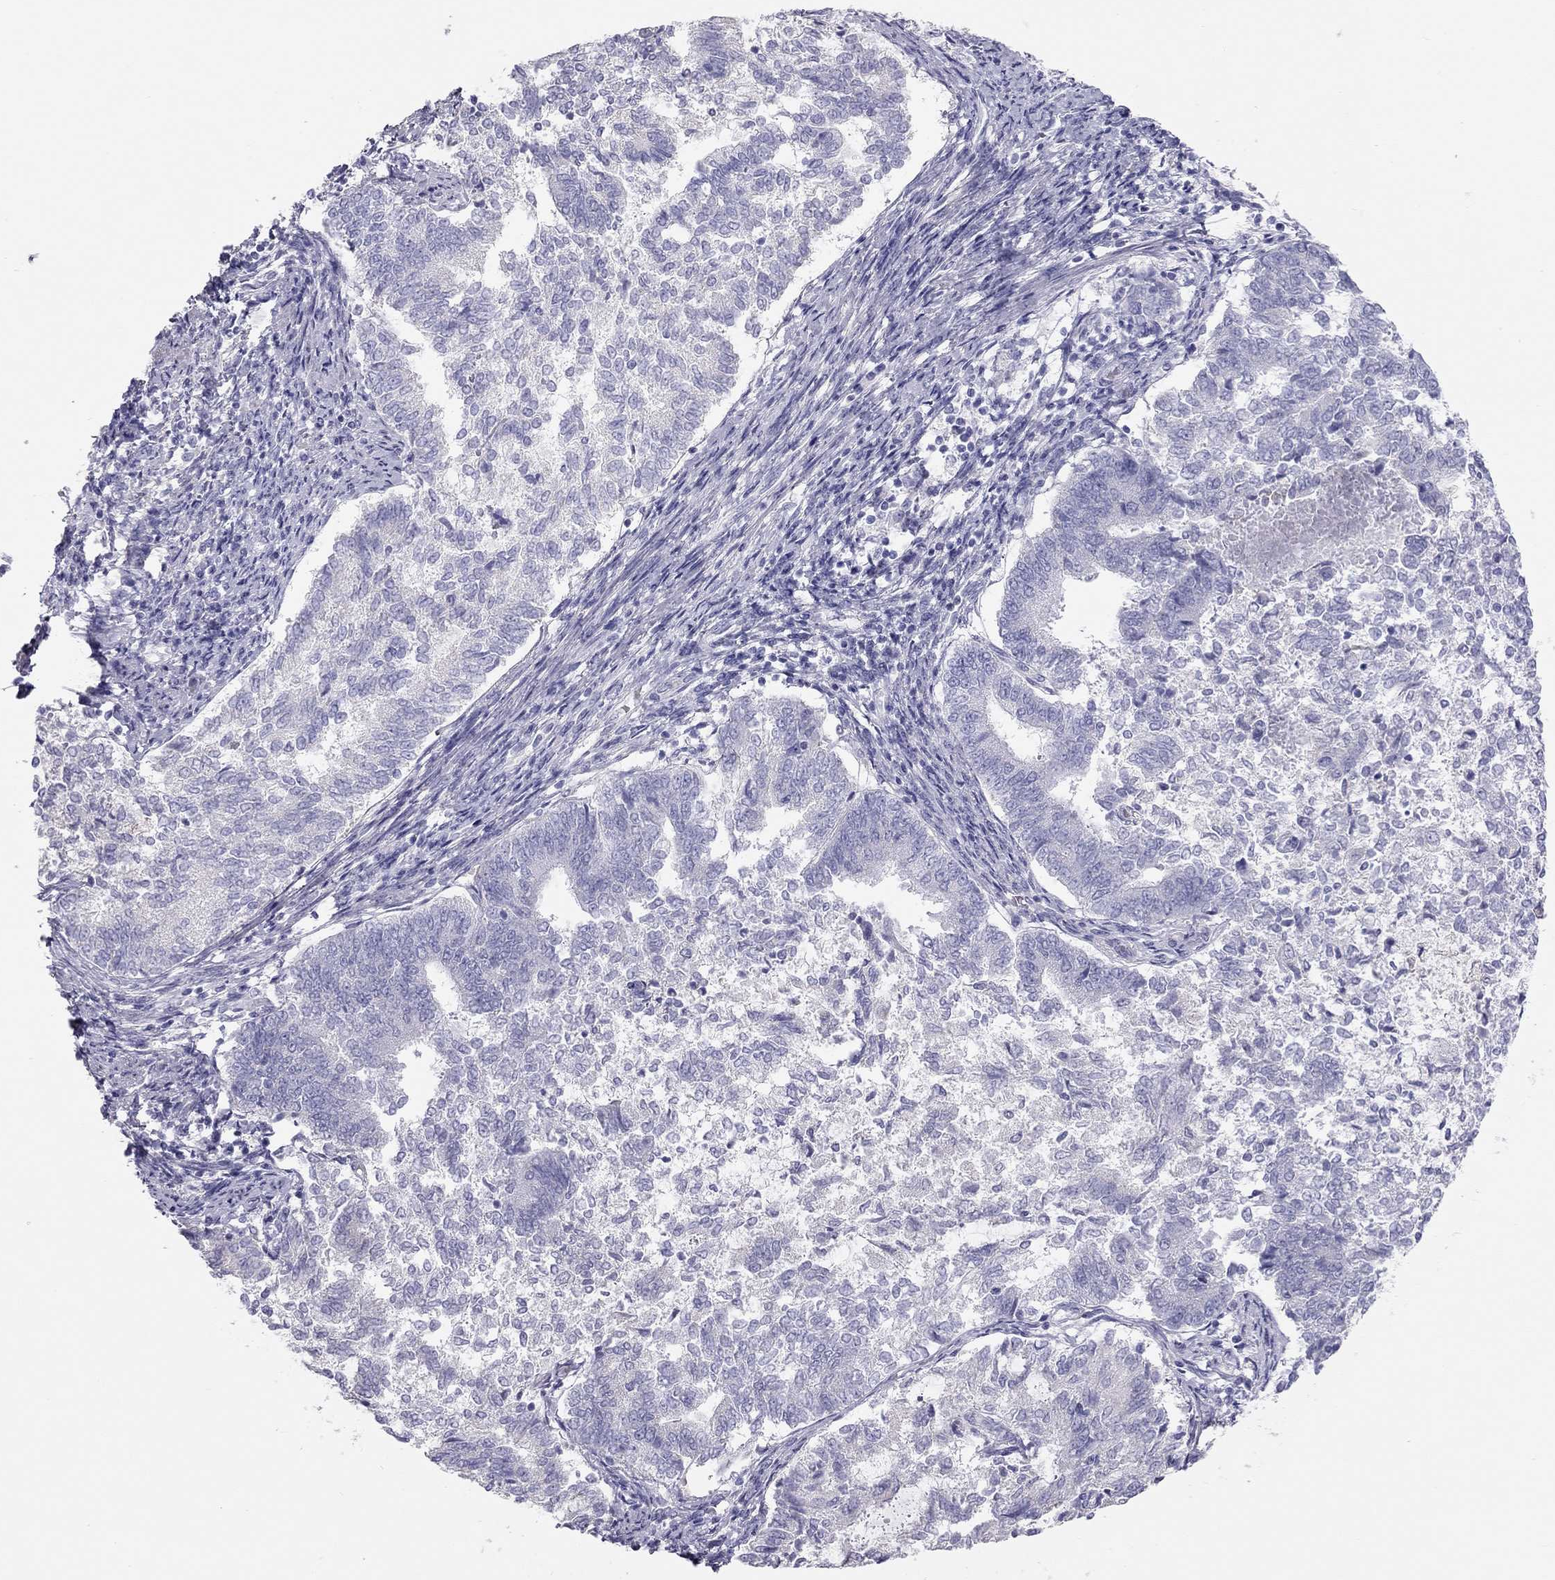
{"staining": {"intensity": "negative", "quantity": "none", "location": "none"}, "tissue": "endometrial cancer", "cell_type": "Tumor cells", "image_type": "cancer", "snomed": [{"axis": "morphology", "description": "Adenocarcinoma, NOS"}, {"axis": "topography", "description": "Endometrium"}], "caption": "The photomicrograph demonstrates no staining of tumor cells in endometrial adenocarcinoma.", "gene": "SPATA12", "patient": {"sex": "female", "age": 65}}